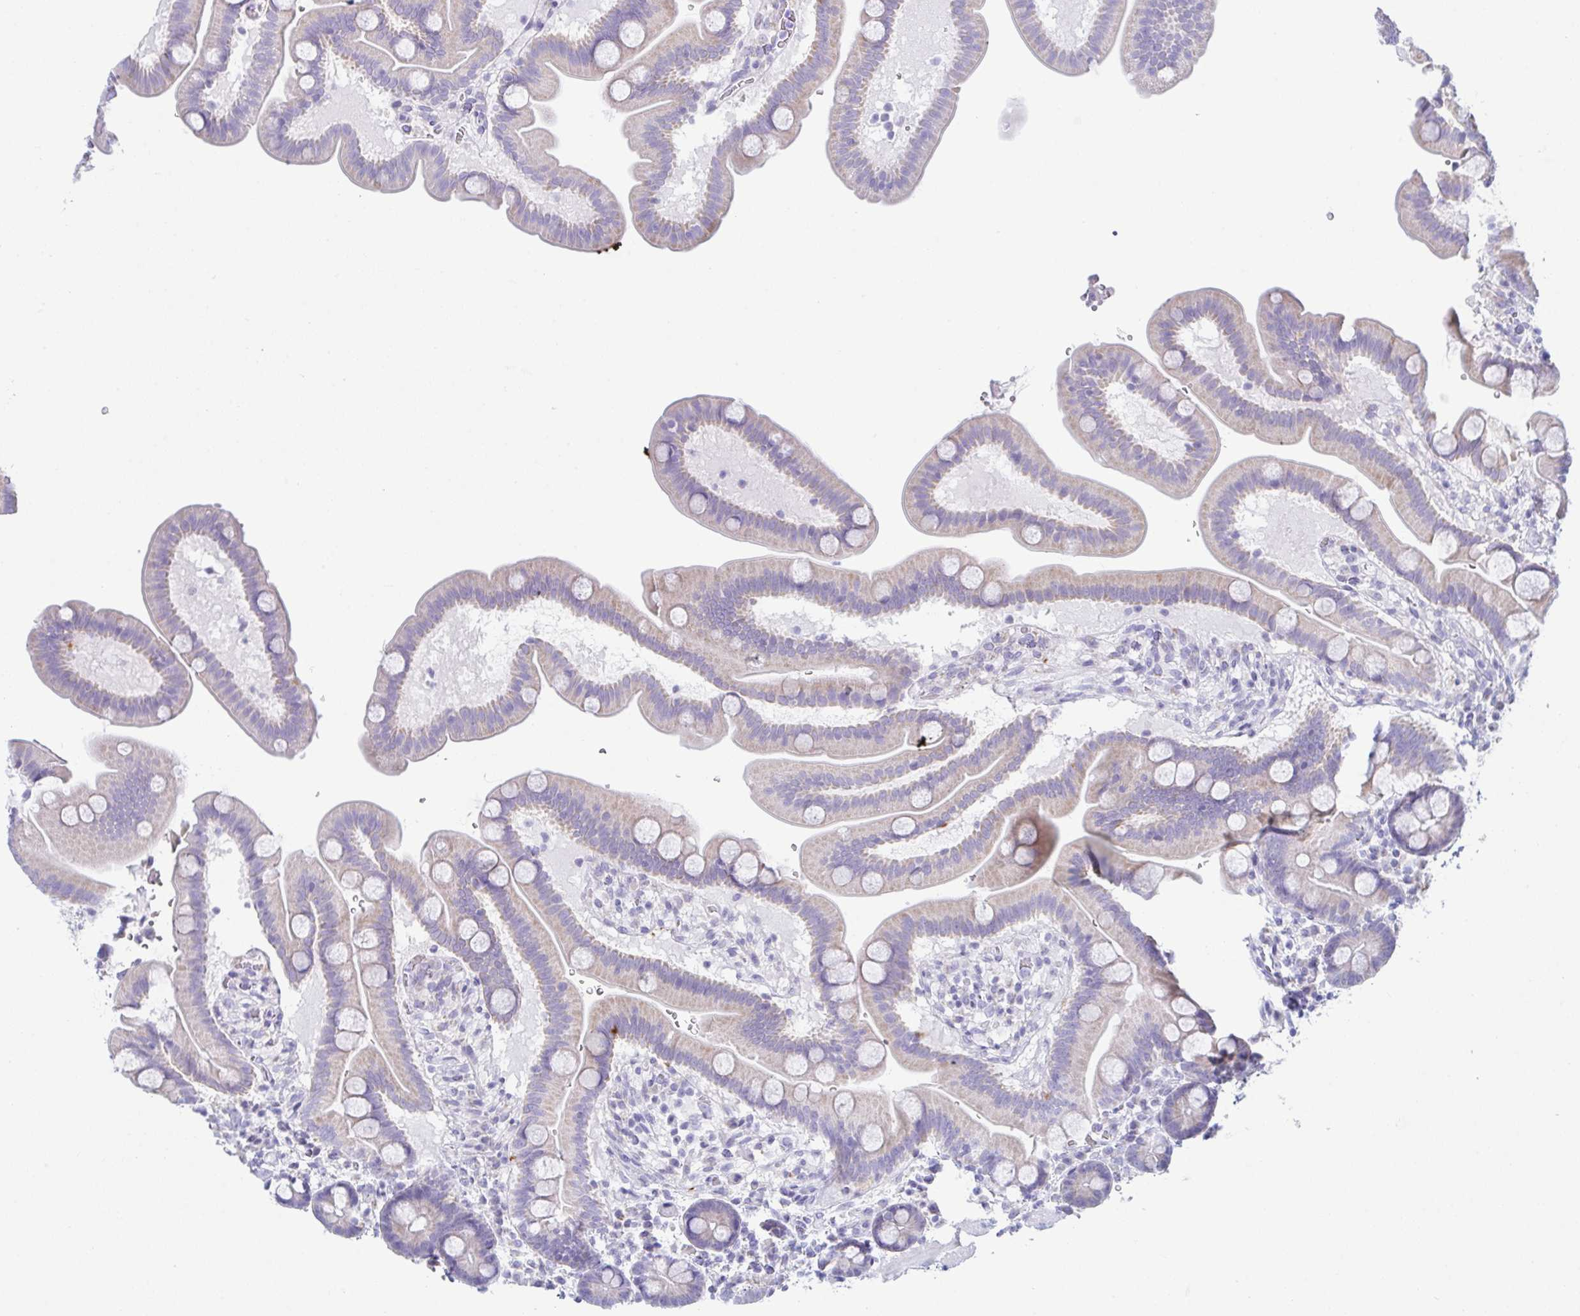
{"staining": {"intensity": "moderate", "quantity": "<25%", "location": "cytoplasmic/membranous"}, "tissue": "duodenum", "cell_type": "Glandular cells", "image_type": "normal", "snomed": [{"axis": "morphology", "description": "Normal tissue, NOS"}, {"axis": "topography", "description": "Duodenum"}], "caption": "A brown stain highlights moderate cytoplasmic/membranous positivity of a protein in glandular cells of benign duodenum. Ihc stains the protein in brown and the nuclei are stained blue.", "gene": "BBS1", "patient": {"sex": "male", "age": 59}}